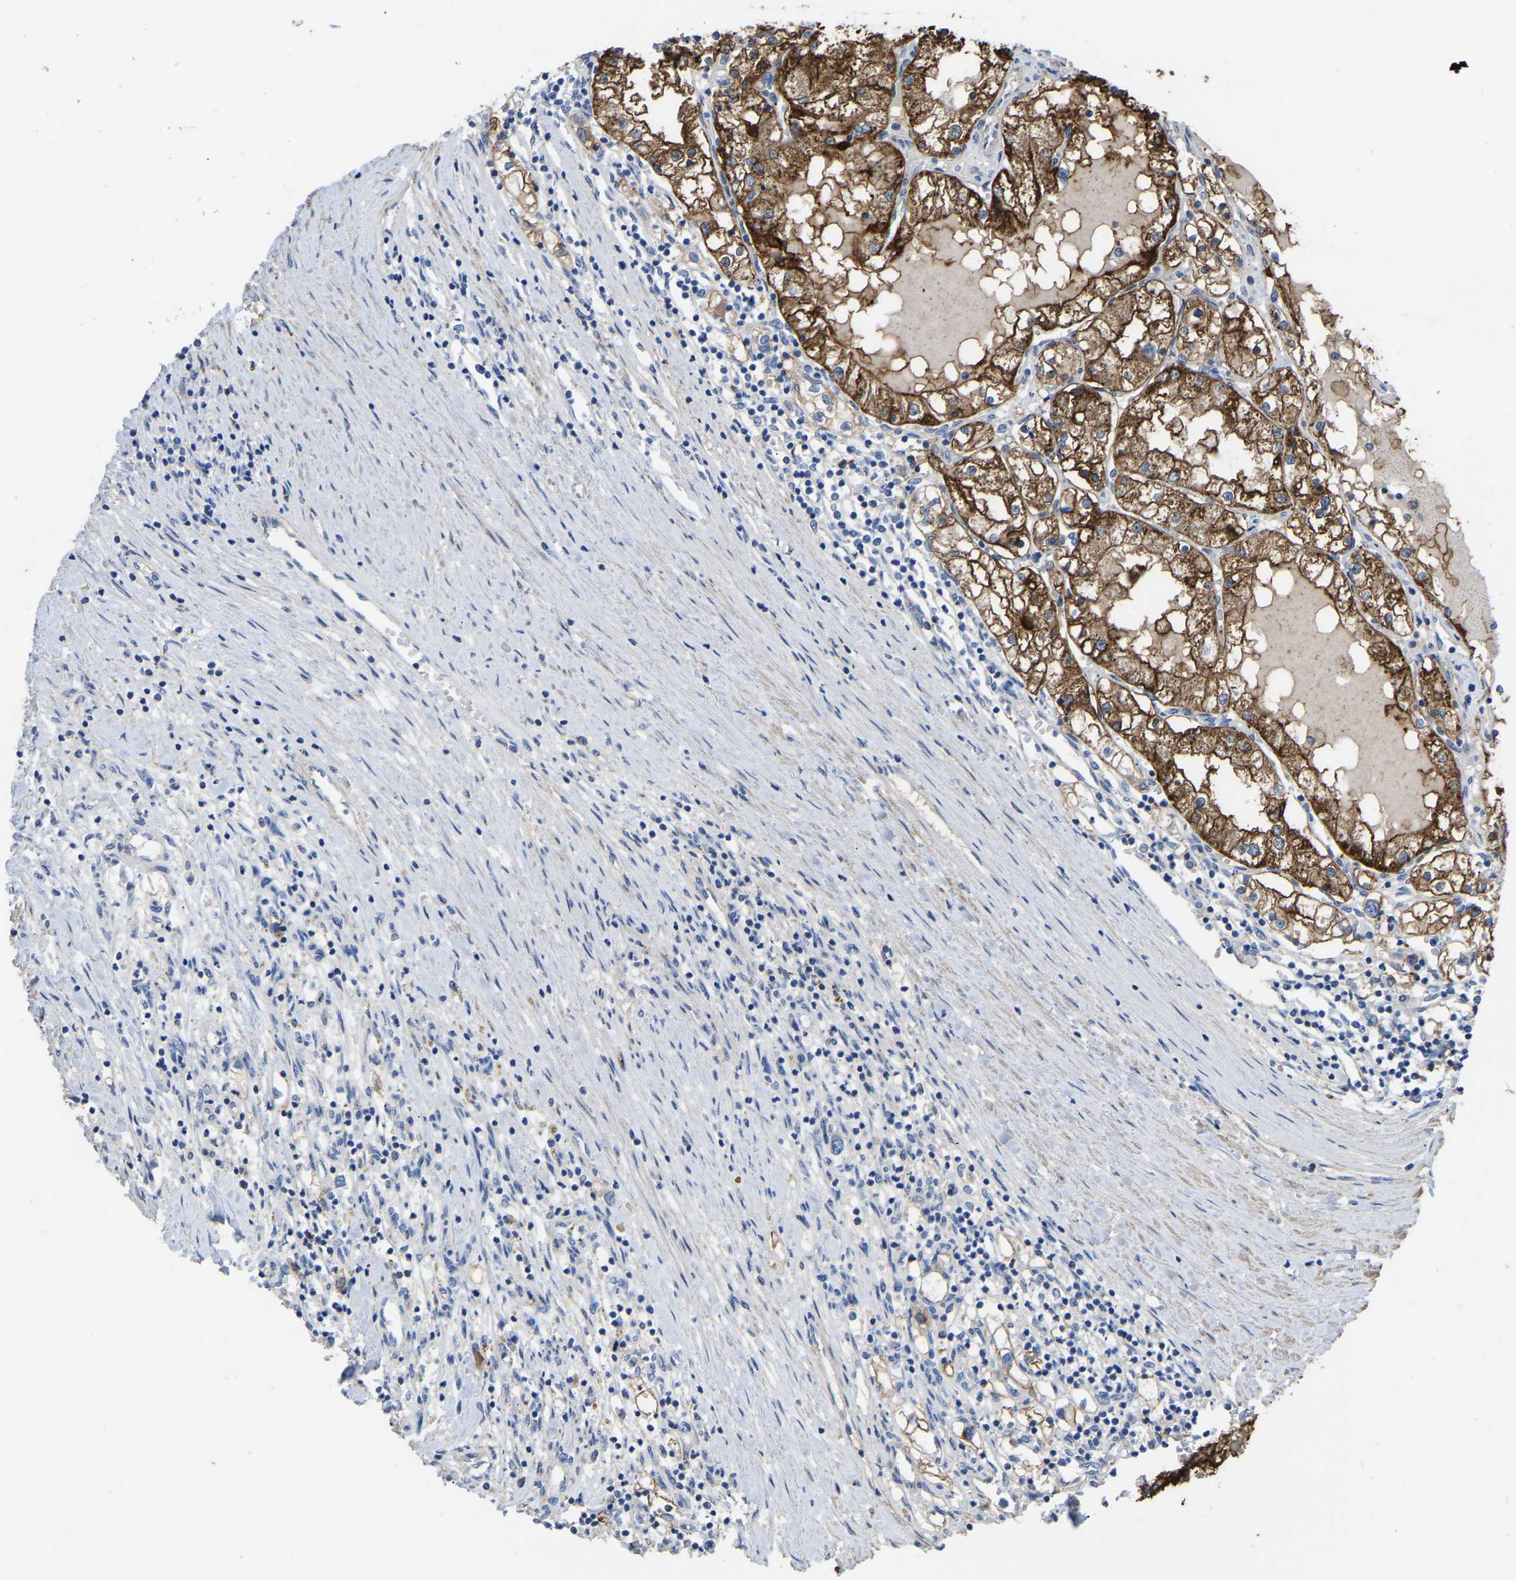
{"staining": {"intensity": "strong", "quantity": ">75%", "location": "cytoplasmic/membranous"}, "tissue": "renal cancer", "cell_type": "Tumor cells", "image_type": "cancer", "snomed": [{"axis": "morphology", "description": "Adenocarcinoma, NOS"}, {"axis": "topography", "description": "Kidney"}], "caption": "A histopathology image of human renal cancer (adenocarcinoma) stained for a protein reveals strong cytoplasmic/membranous brown staining in tumor cells.", "gene": "ZNF449", "patient": {"sex": "male", "age": 68}}